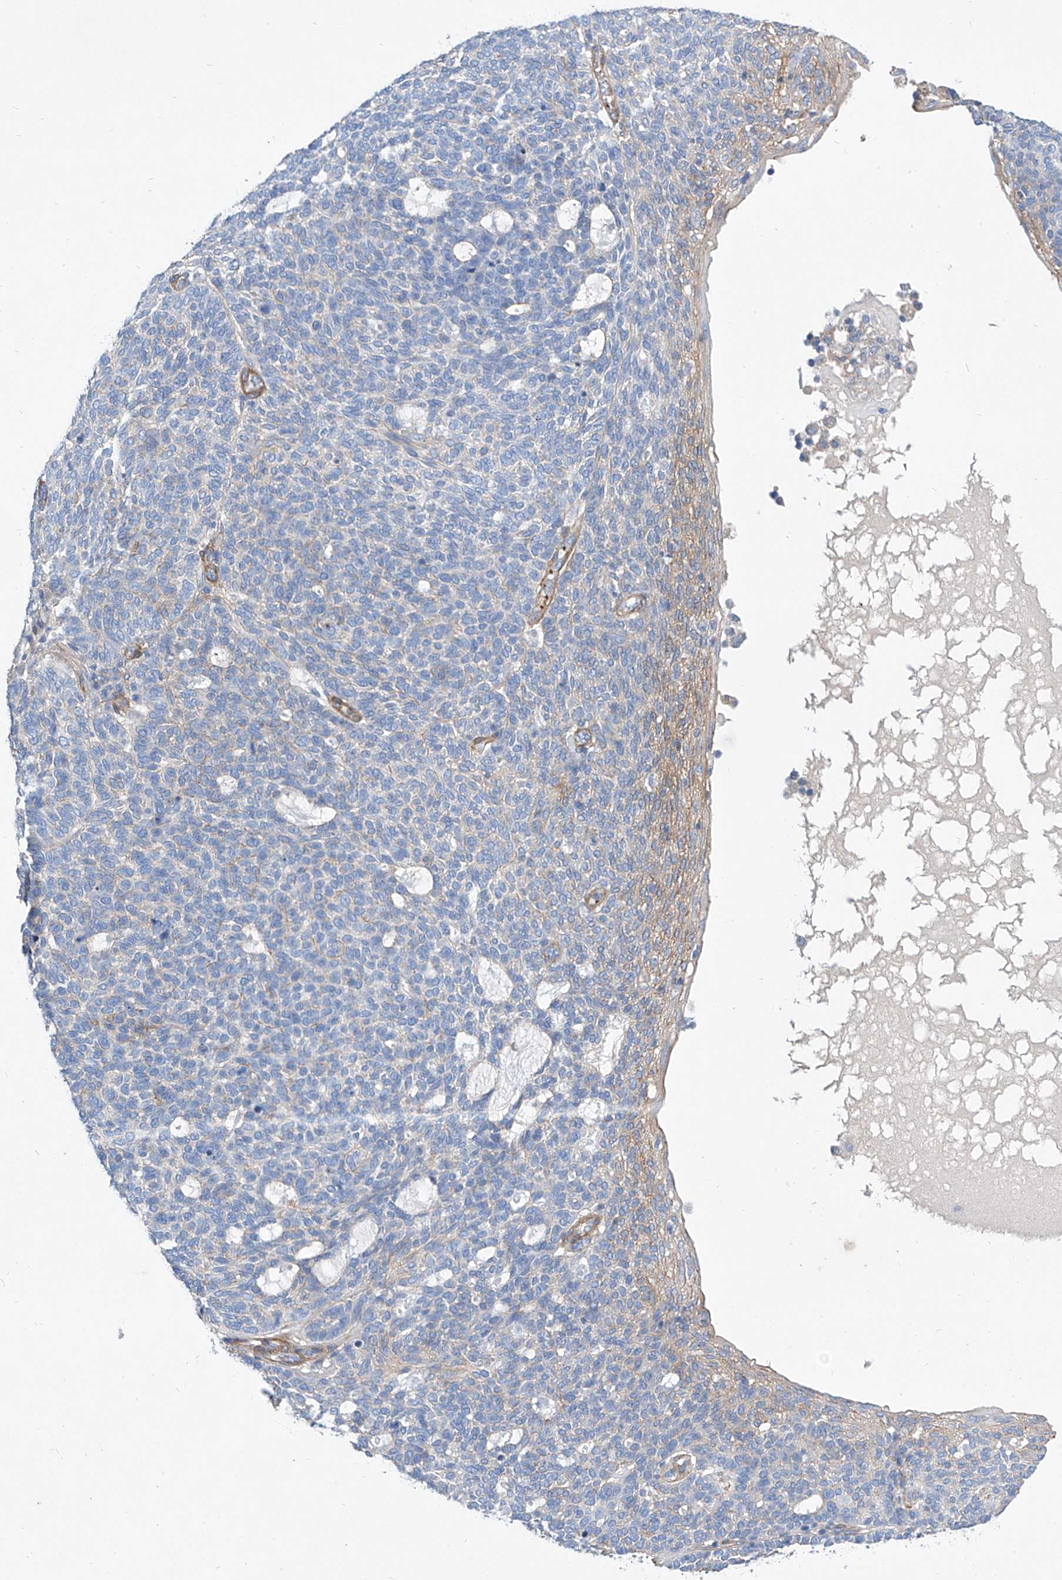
{"staining": {"intensity": "weak", "quantity": "<25%", "location": "cytoplasmic/membranous"}, "tissue": "skin cancer", "cell_type": "Tumor cells", "image_type": "cancer", "snomed": [{"axis": "morphology", "description": "Squamous cell carcinoma, NOS"}, {"axis": "topography", "description": "Skin"}], "caption": "High magnification brightfield microscopy of skin cancer (squamous cell carcinoma) stained with DAB (3,3'-diaminobenzidine) (brown) and counterstained with hematoxylin (blue): tumor cells show no significant expression. Brightfield microscopy of IHC stained with DAB (brown) and hematoxylin (blue), captured at high magnification.", "gene": "TAS2R60", "patient": {"sex": "female", "age": 90}}